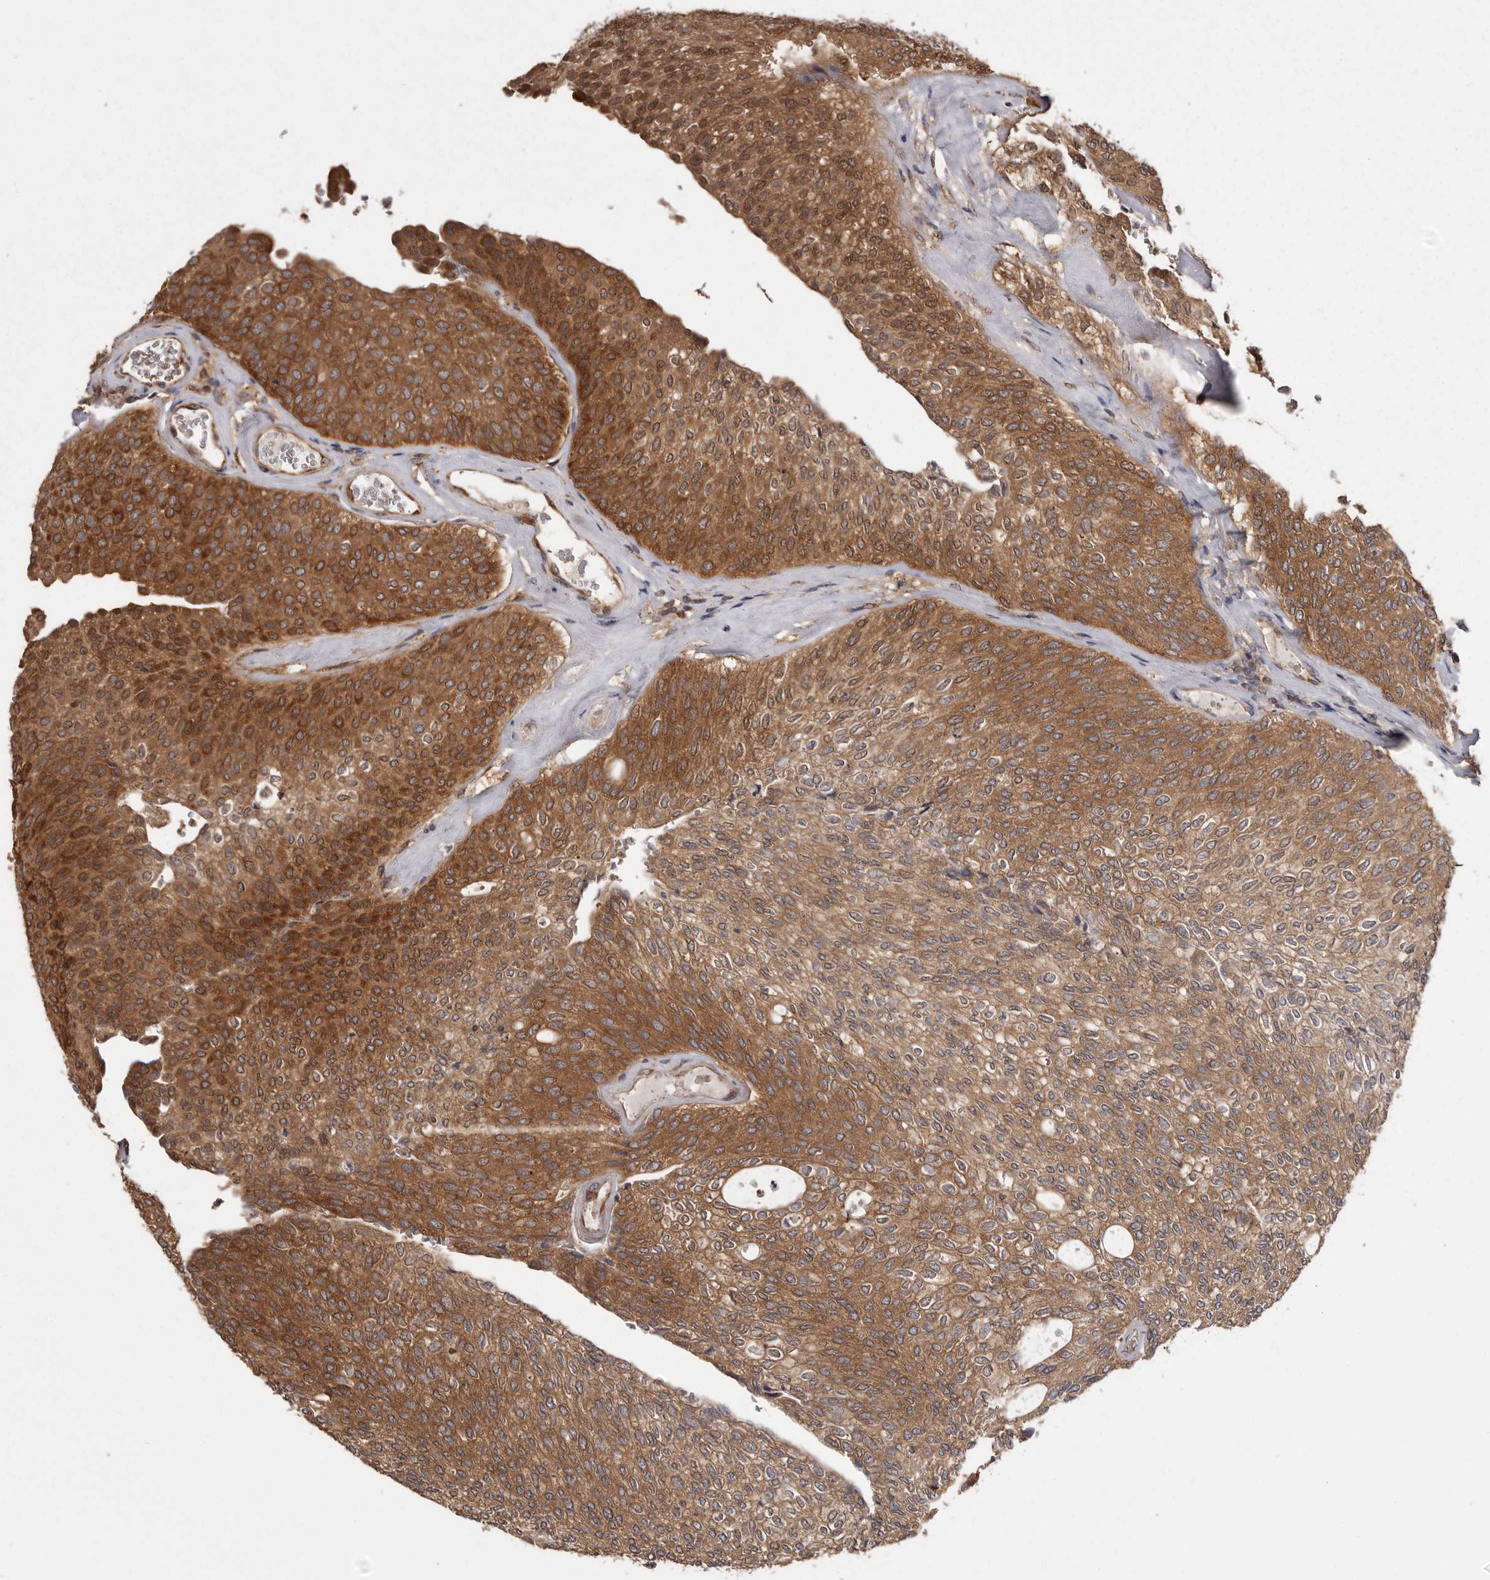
{"staining": {"intensity": "strong", "quantity": "25%-75%", "location": "cytoplasmic/membranous"}, "tissue": "urothelial cancer", "cell_type": "Tumor cells", "image_type": "cancer", "snomed": [{"axis": "morphology", "description": "Urothelial carcinoma, Low grade"}, {"axis": "topography", "description": "Urinary bladder"}], "caption": "A photomicrograph showing strong cytoplasmic/membranous positivity in about 25%-75% of tumor cells in low-grade urothelial carcinoma, as visualized by brown immunohistochemical staining.", "gene": "DARS1", "patient": {"sex": "female", "age": 79}}